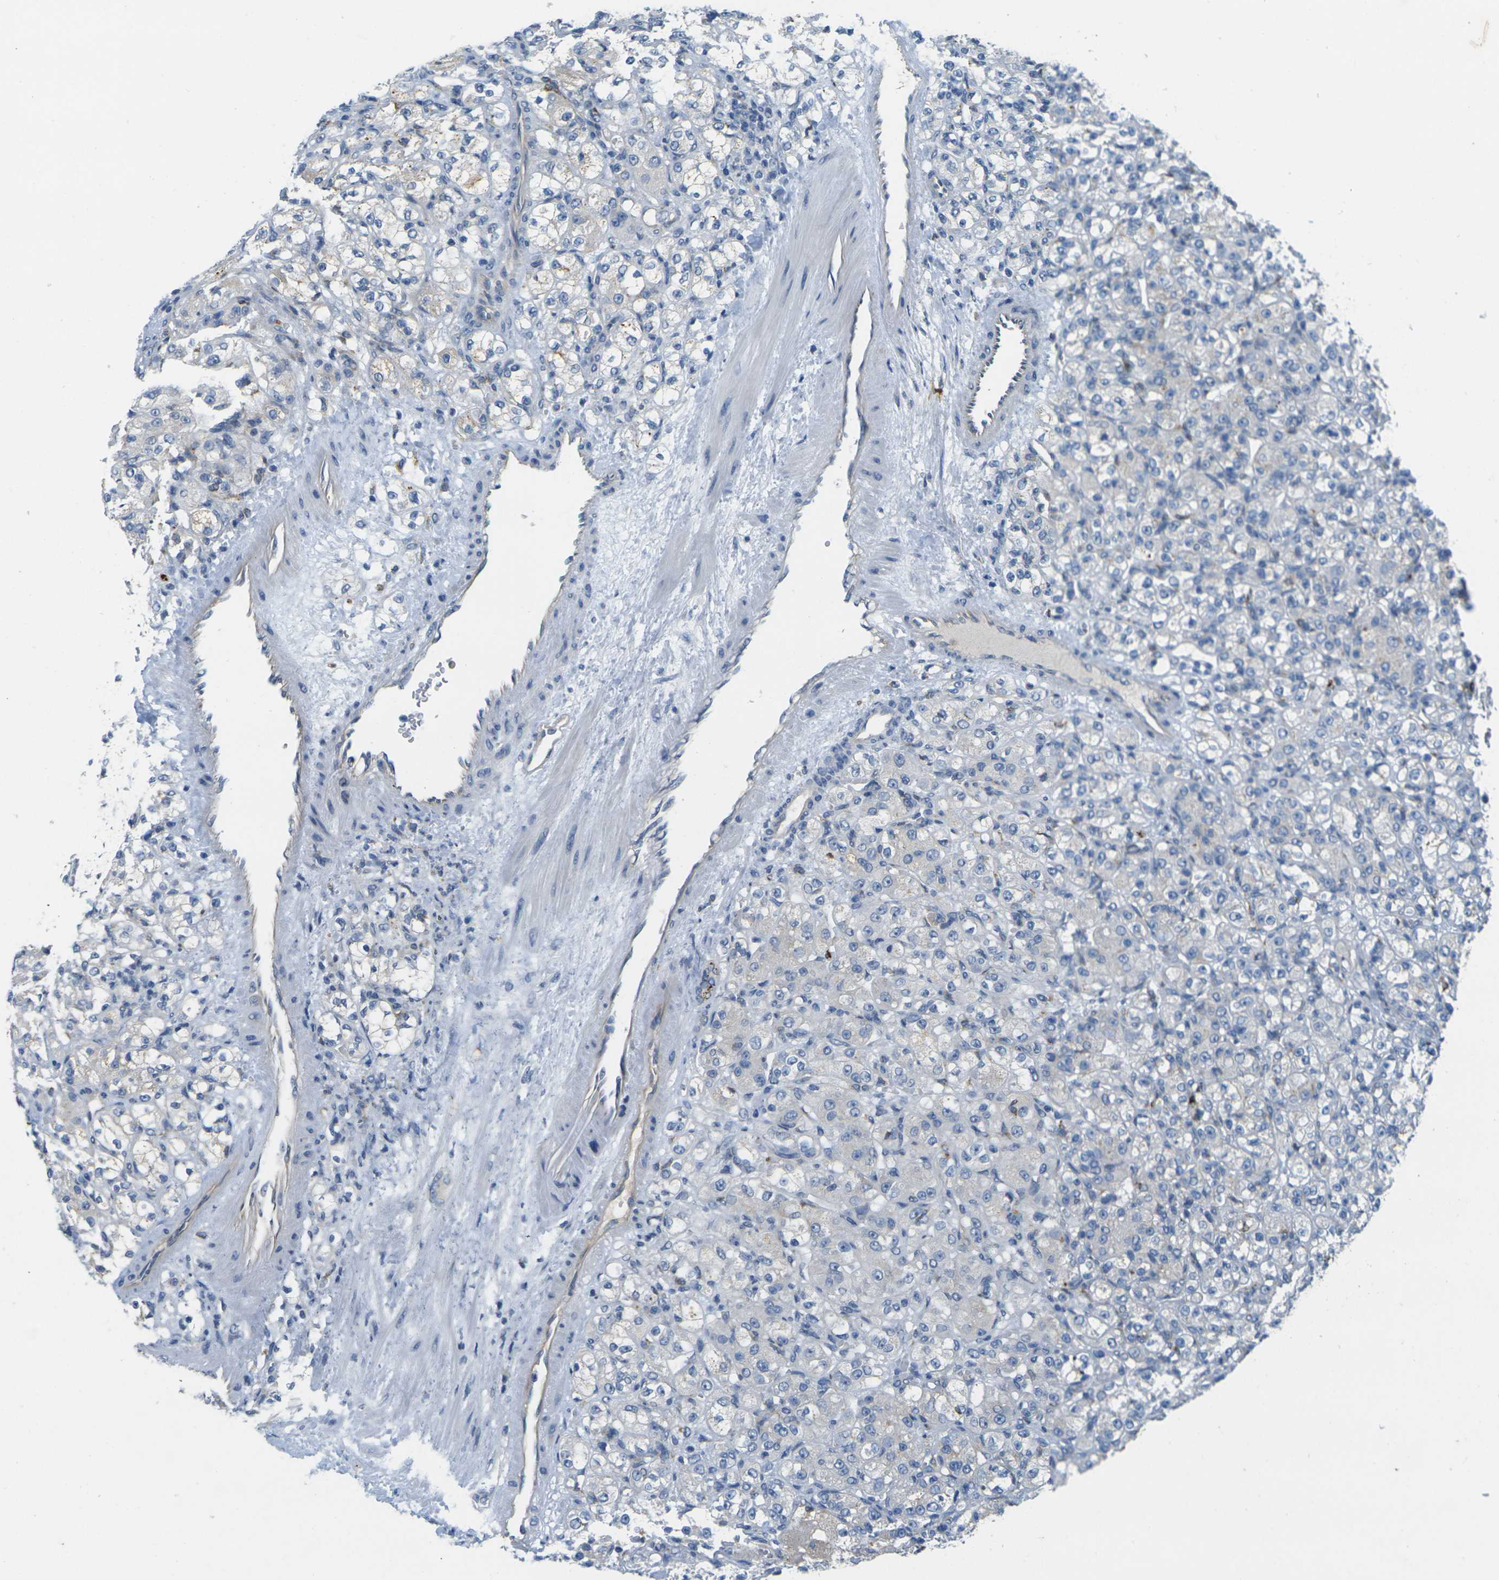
{"staining": {"intensity": "negative", "quantity": "none", "location": "none"}, "tissue": "renal cancer", "cell_type": "Tumor cells", "image_type": "cancer", "snomed": [{"axis": "morphology", "description": "Adenocarcinoma, NOS"}, {"axis": "topography", "description": "Kidney"}], "caption": "Micrograph shows no protein expression in tumor cells of renal cancer tissue.", "gene": "CYP2C8", "patient": {"sex": "male", "age": 61}}